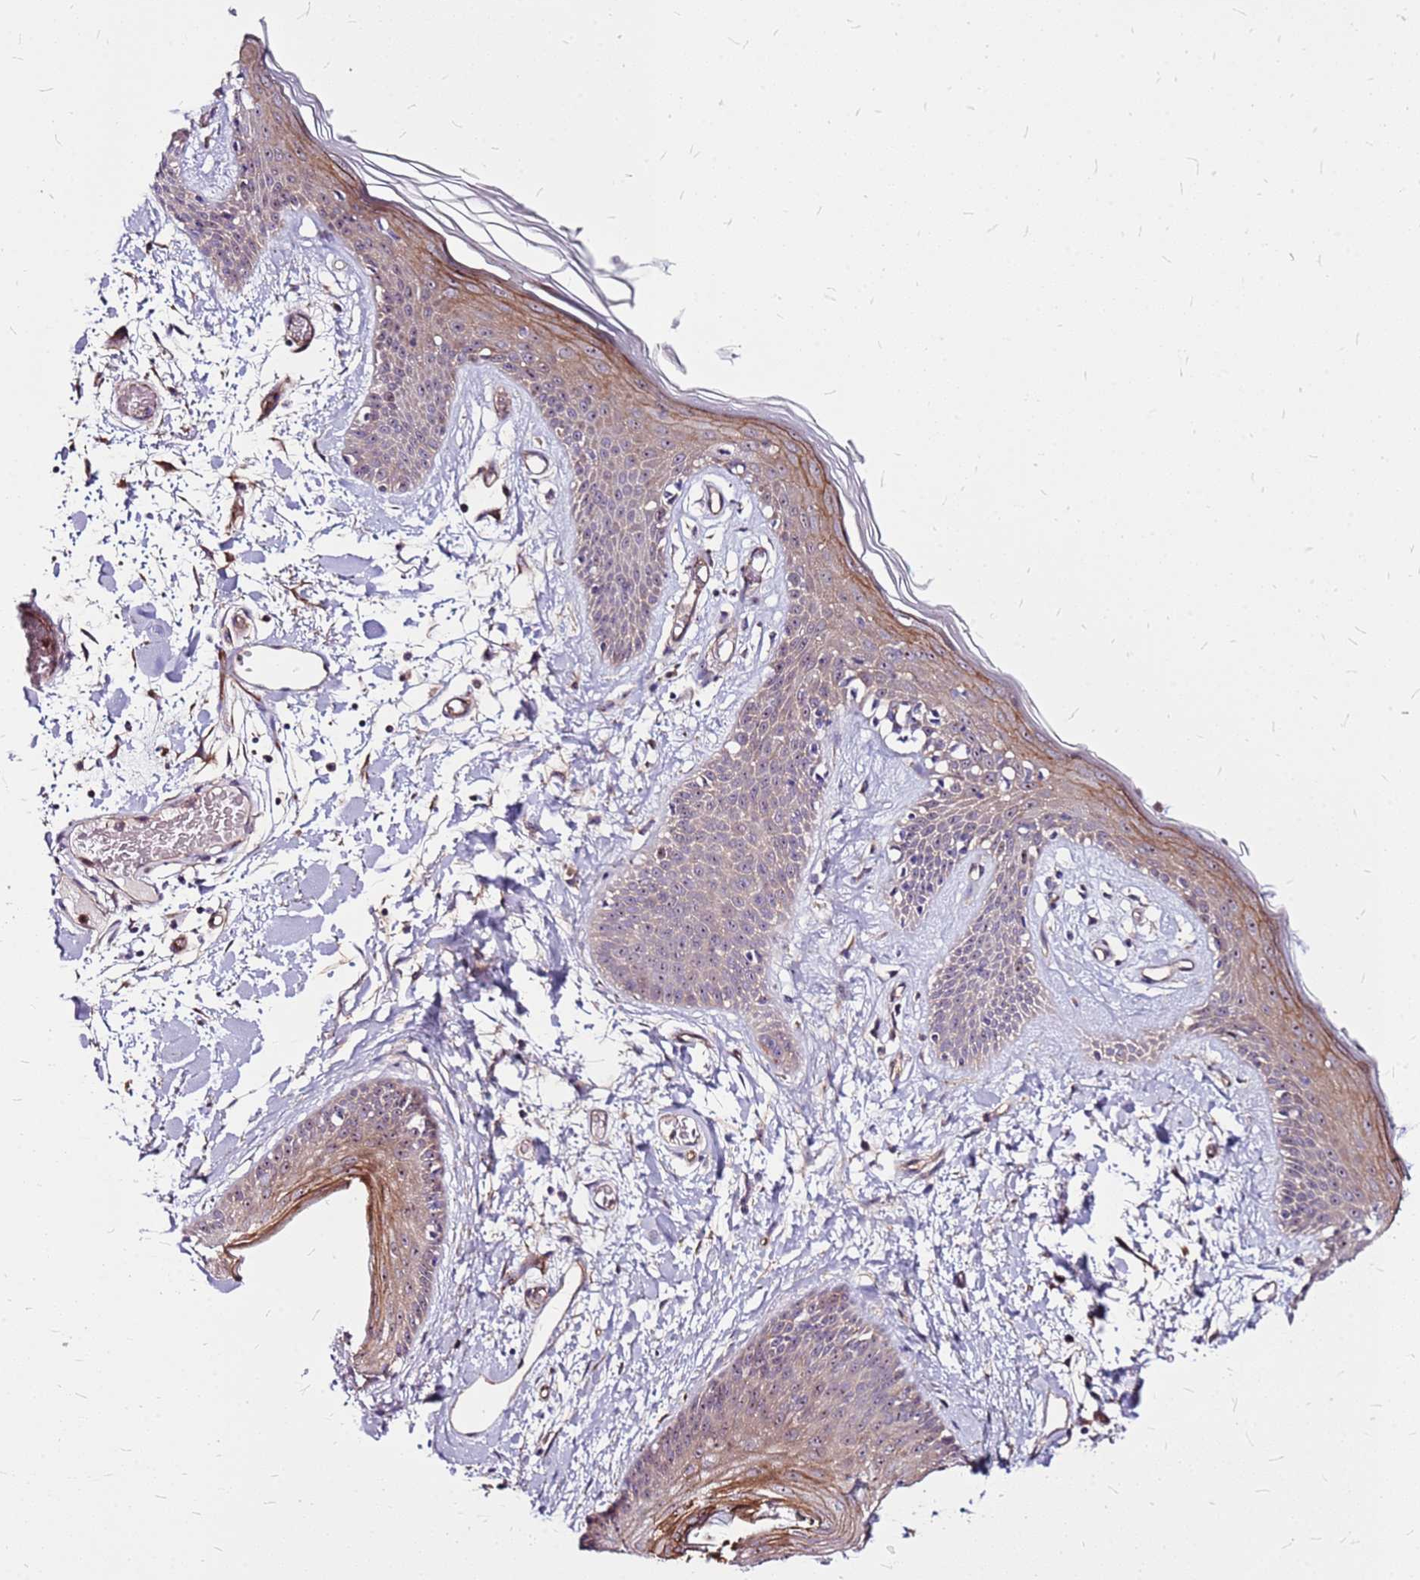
{"staining": {"intensity": "moderate", "quantity": ">75%", "location": "cytoplasmic/membranous"}, "tissue": "skin", "cell_type": "Fibroblasts", "image_type": "normal", "snomed": [{"axis": "morphology", "description": "Normal tissue, NOS"}, {"axis": "topography", "description": "Skin"}], "caption": "This image reveals immunohistochemistry staining of unremarkable human skin, with medium moderate cytoplasmic/membranous staining in approximately >75% of fibroblasts.", "gene": "TOPAZ1", "patient": {"sex": "male", "age": 79}}